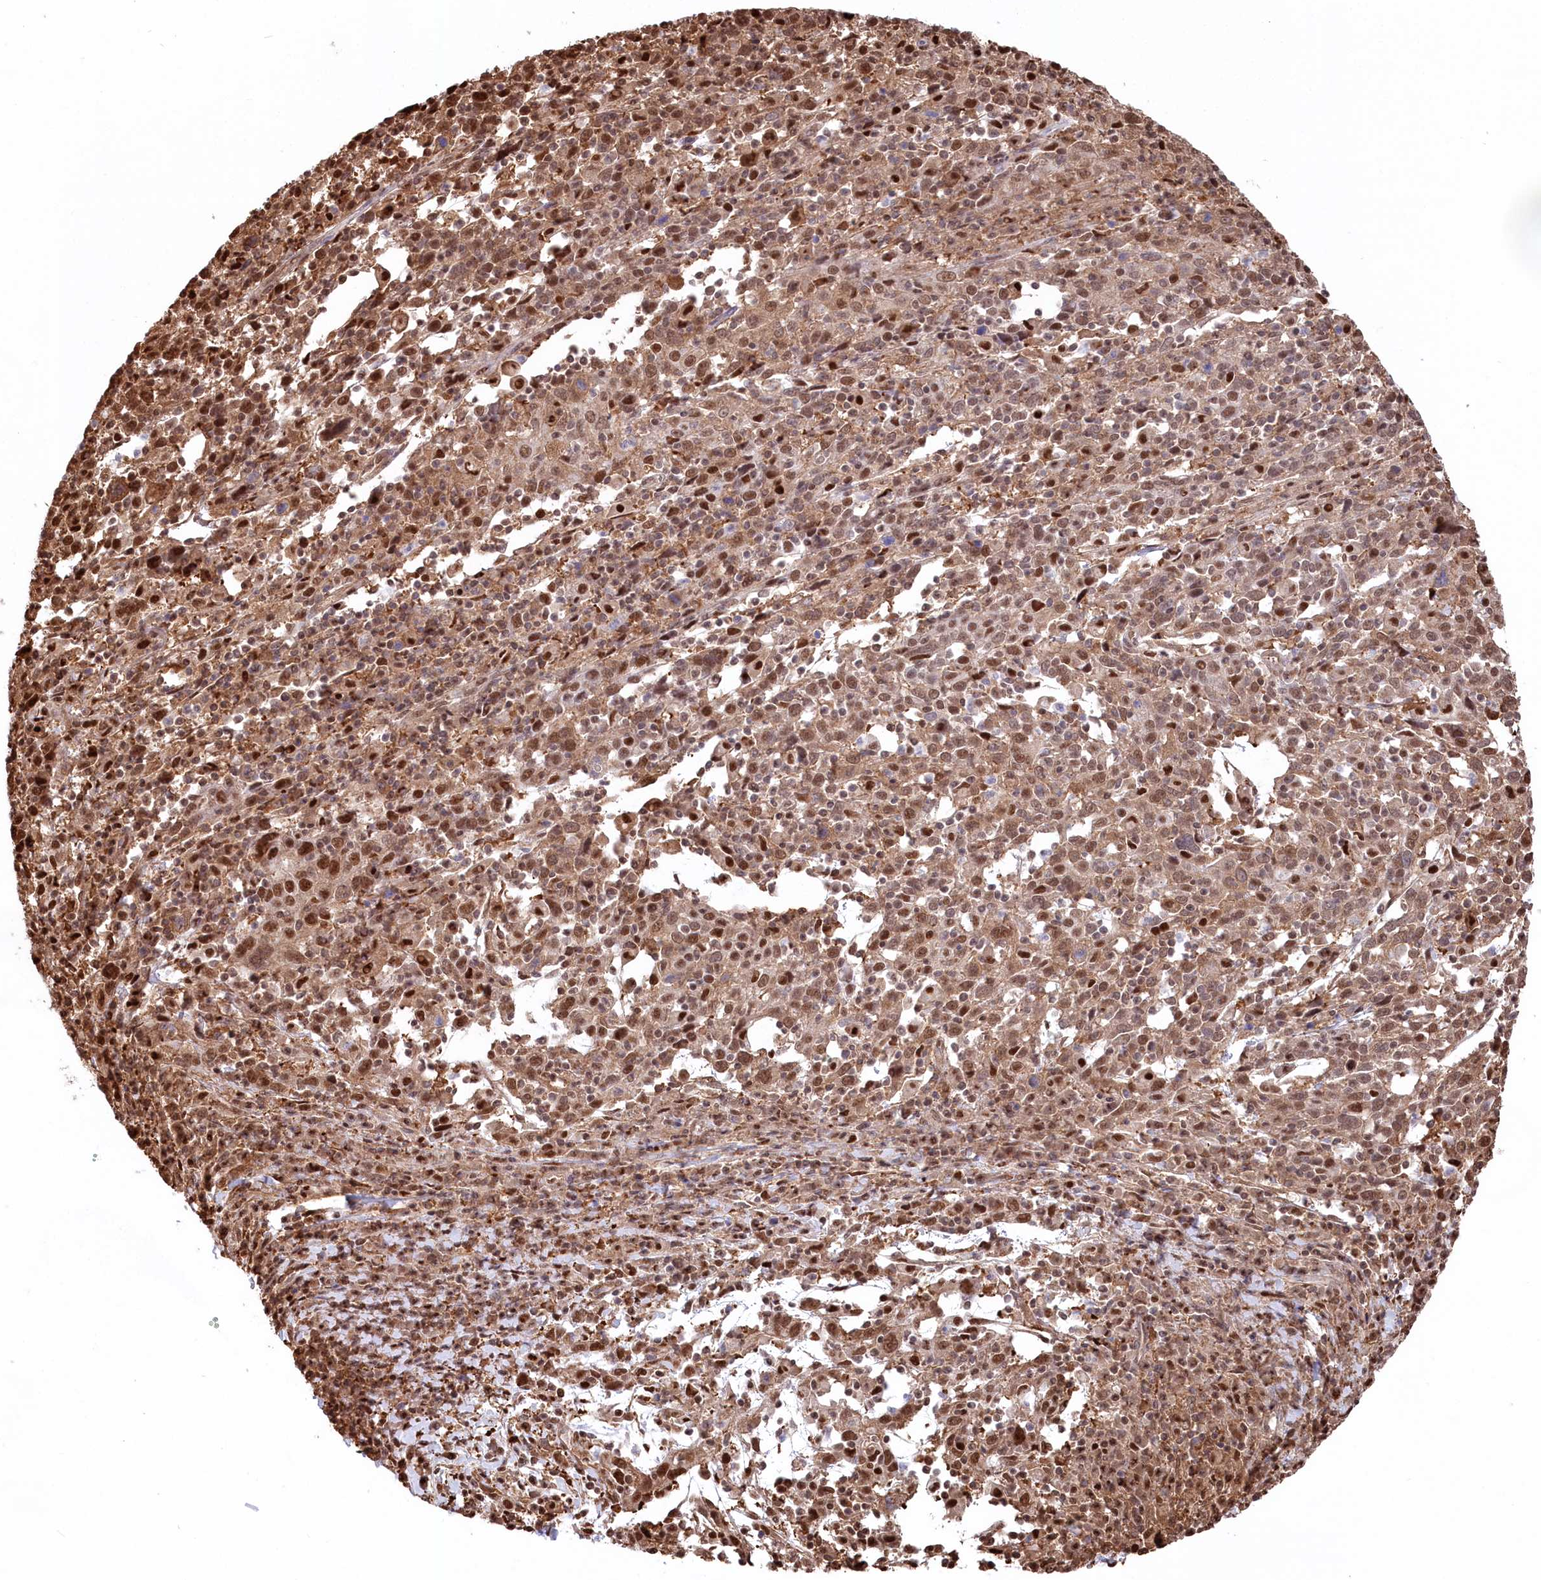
{"staining": {"intensity": "moderate", "quantity": ">75%", "location": "cytoplasmic/membranous,nuclear"}, "tissue": "cervical cancer", "cell_type": "Tumor cells", "image_type": "cancer", "snomed": [{"axis": "morphology", "description": "Squamous cell carcinoma, NOS"}, {"axis": "topography", "description": "Cervix"}], "caption": "IHC image of neoplastic tissue: squamous cell carcinoma (cervical) stained using immunohistochemistry (IHC) demonstrates medium levels of moderate protein expression localized specifically in the cytoplasmic/membranous and nuclear of tumor cells, appearing as a cytoplasmic/membranous and nuclear brown color.", "gene": "PSMA1", "patient": {"sex": "female", "age": 46}}